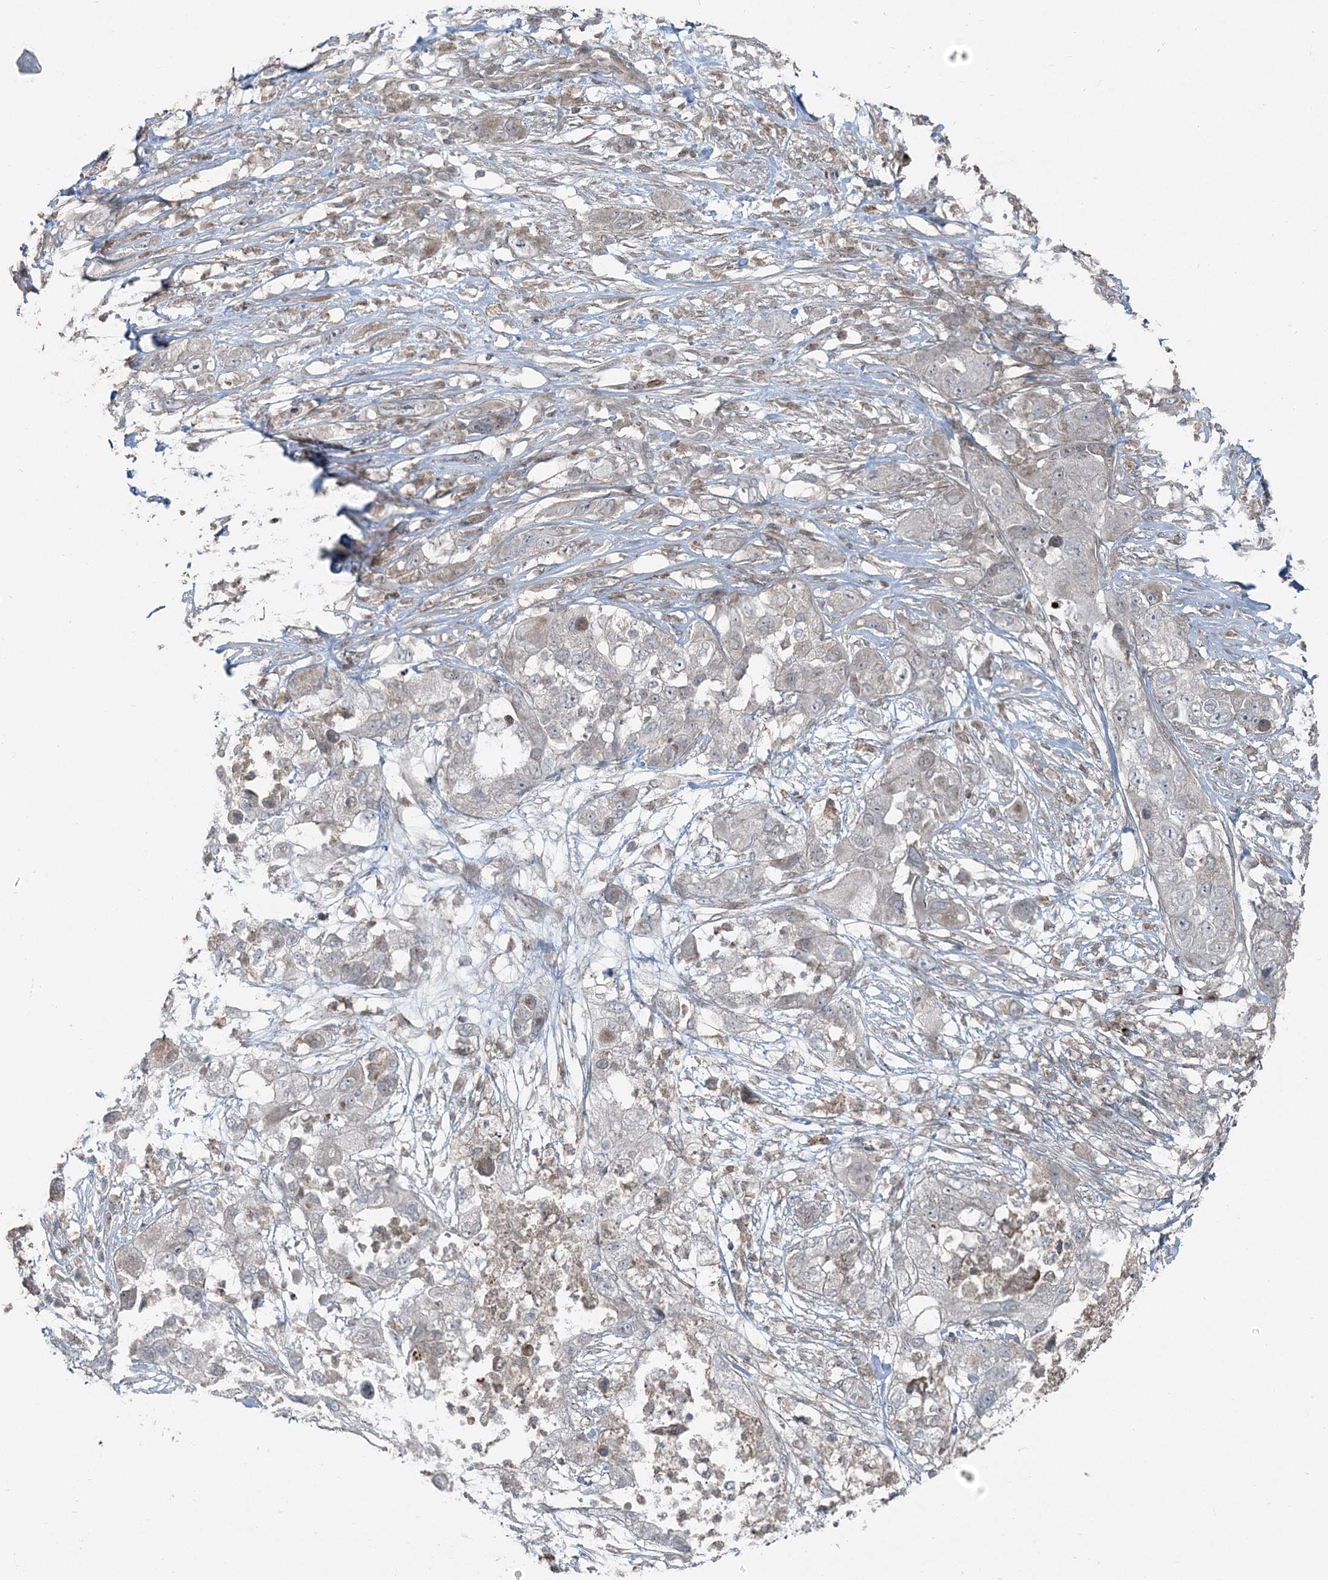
{"staining": {"intensity": "negative", "quantity": "none", "location": "none"}, "tissue": "pancreatic cancer", "cell_type": "Tumor cells", "image_type": "cancer", "snomed": [{"axis": "morphology", "description": "Adenocarcinoma, NOS"}, {"axis": "topography", "description": "Pancreas"}], "caption": "A photomicrograph of pancreatic cancer stained for a protein displays no brown staining in tumor cells. (Stains: DAB (3,3'-diaminobenzidine) IHC with hematoxylin counter stain, Microscopy: brightfield microscopy at high magnification).", "gene": "FBXL17", "patient": {"sex": "female", "age": 78}}